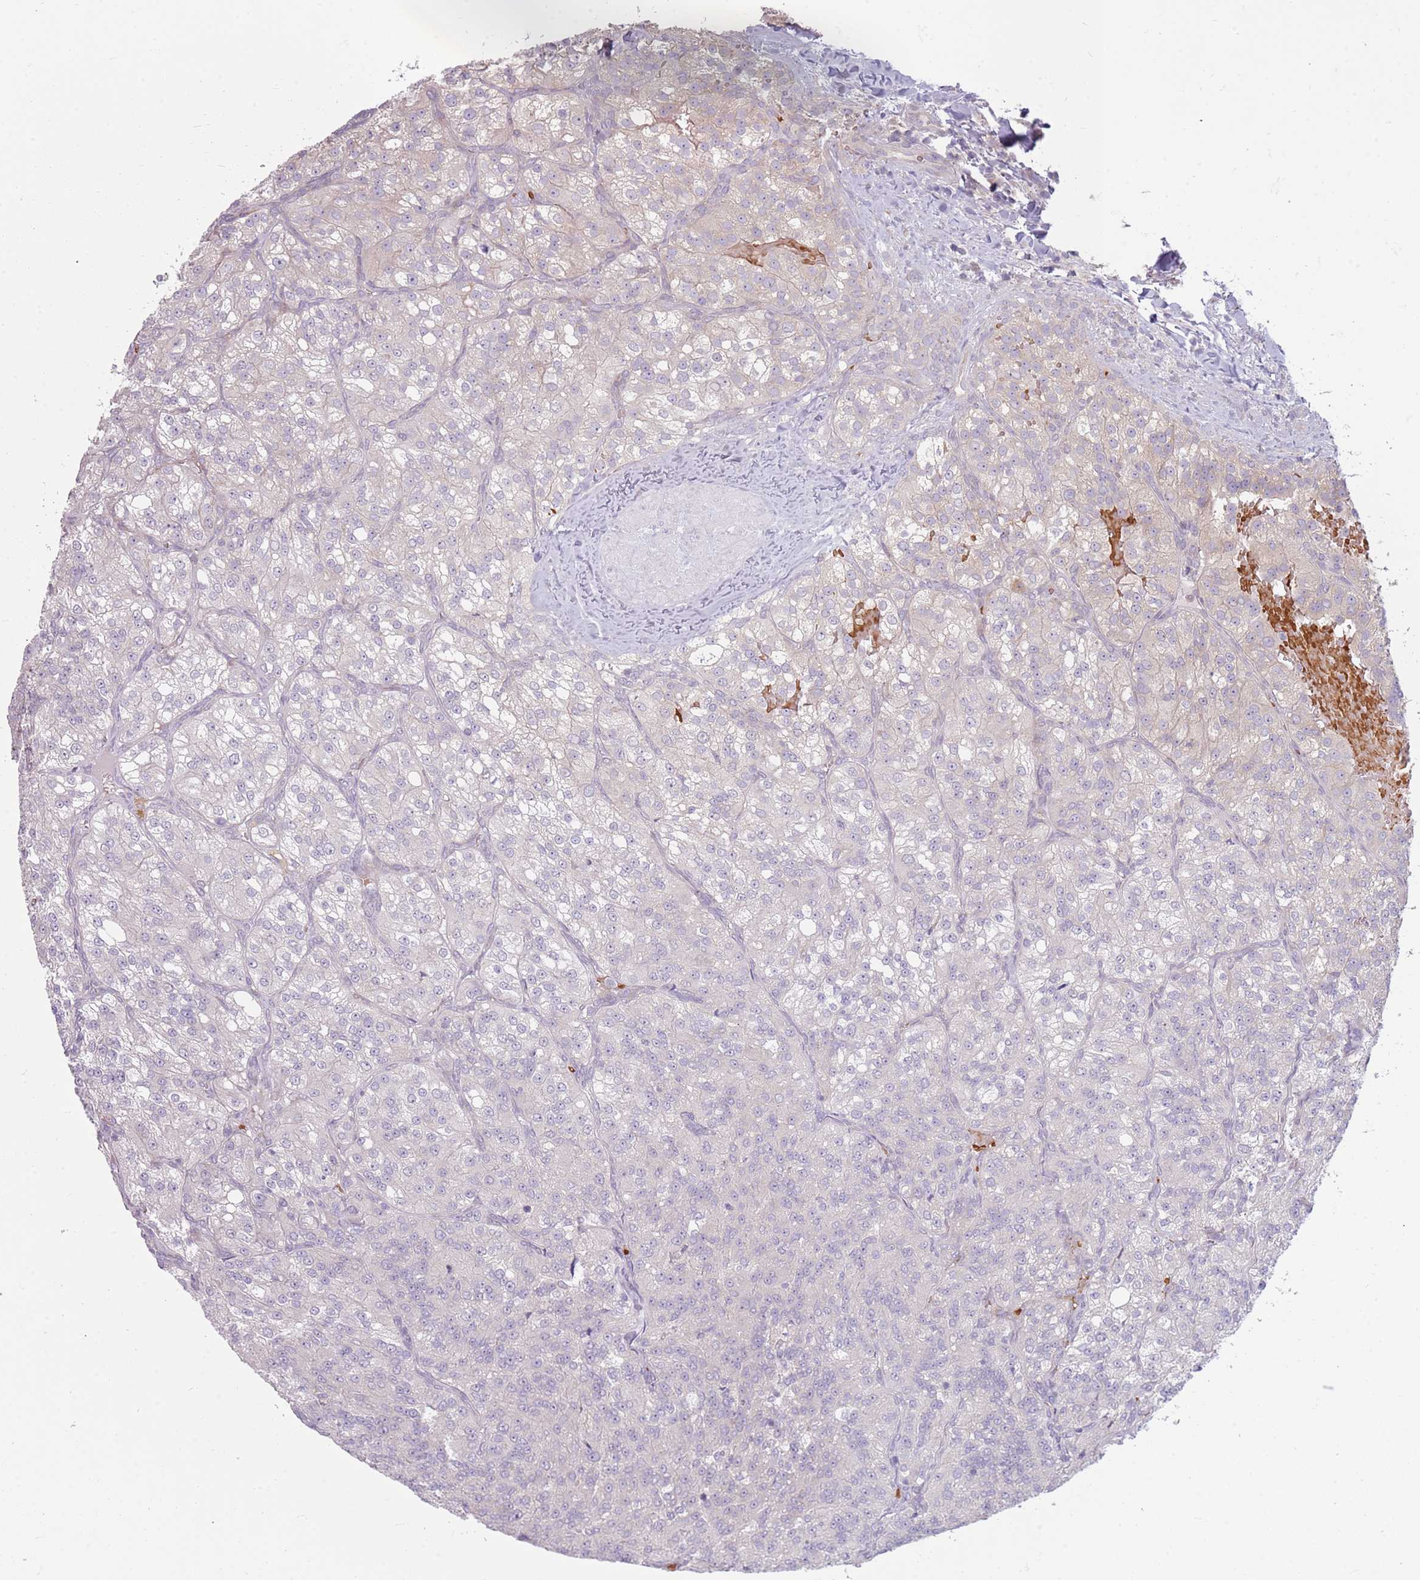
{"staining": {"intensity": "negative", "quantity": "none", "location": "none"}, "tissue": "renal cancer", "cell_type": "Tumor cells", "image_type": "cancer", "snomed": [{"axis": "morphology", "description": "Adenocarcinoma, NOS"}, {"axis": "topography", "description": "Kidney"}], "caption": "Adenocarcinoma (renal) was stained to show a protein in brown. There is no significant staining in tumor cells.", "gene": "HSPA14", "patient": {"sex": "female", "age": 63}}